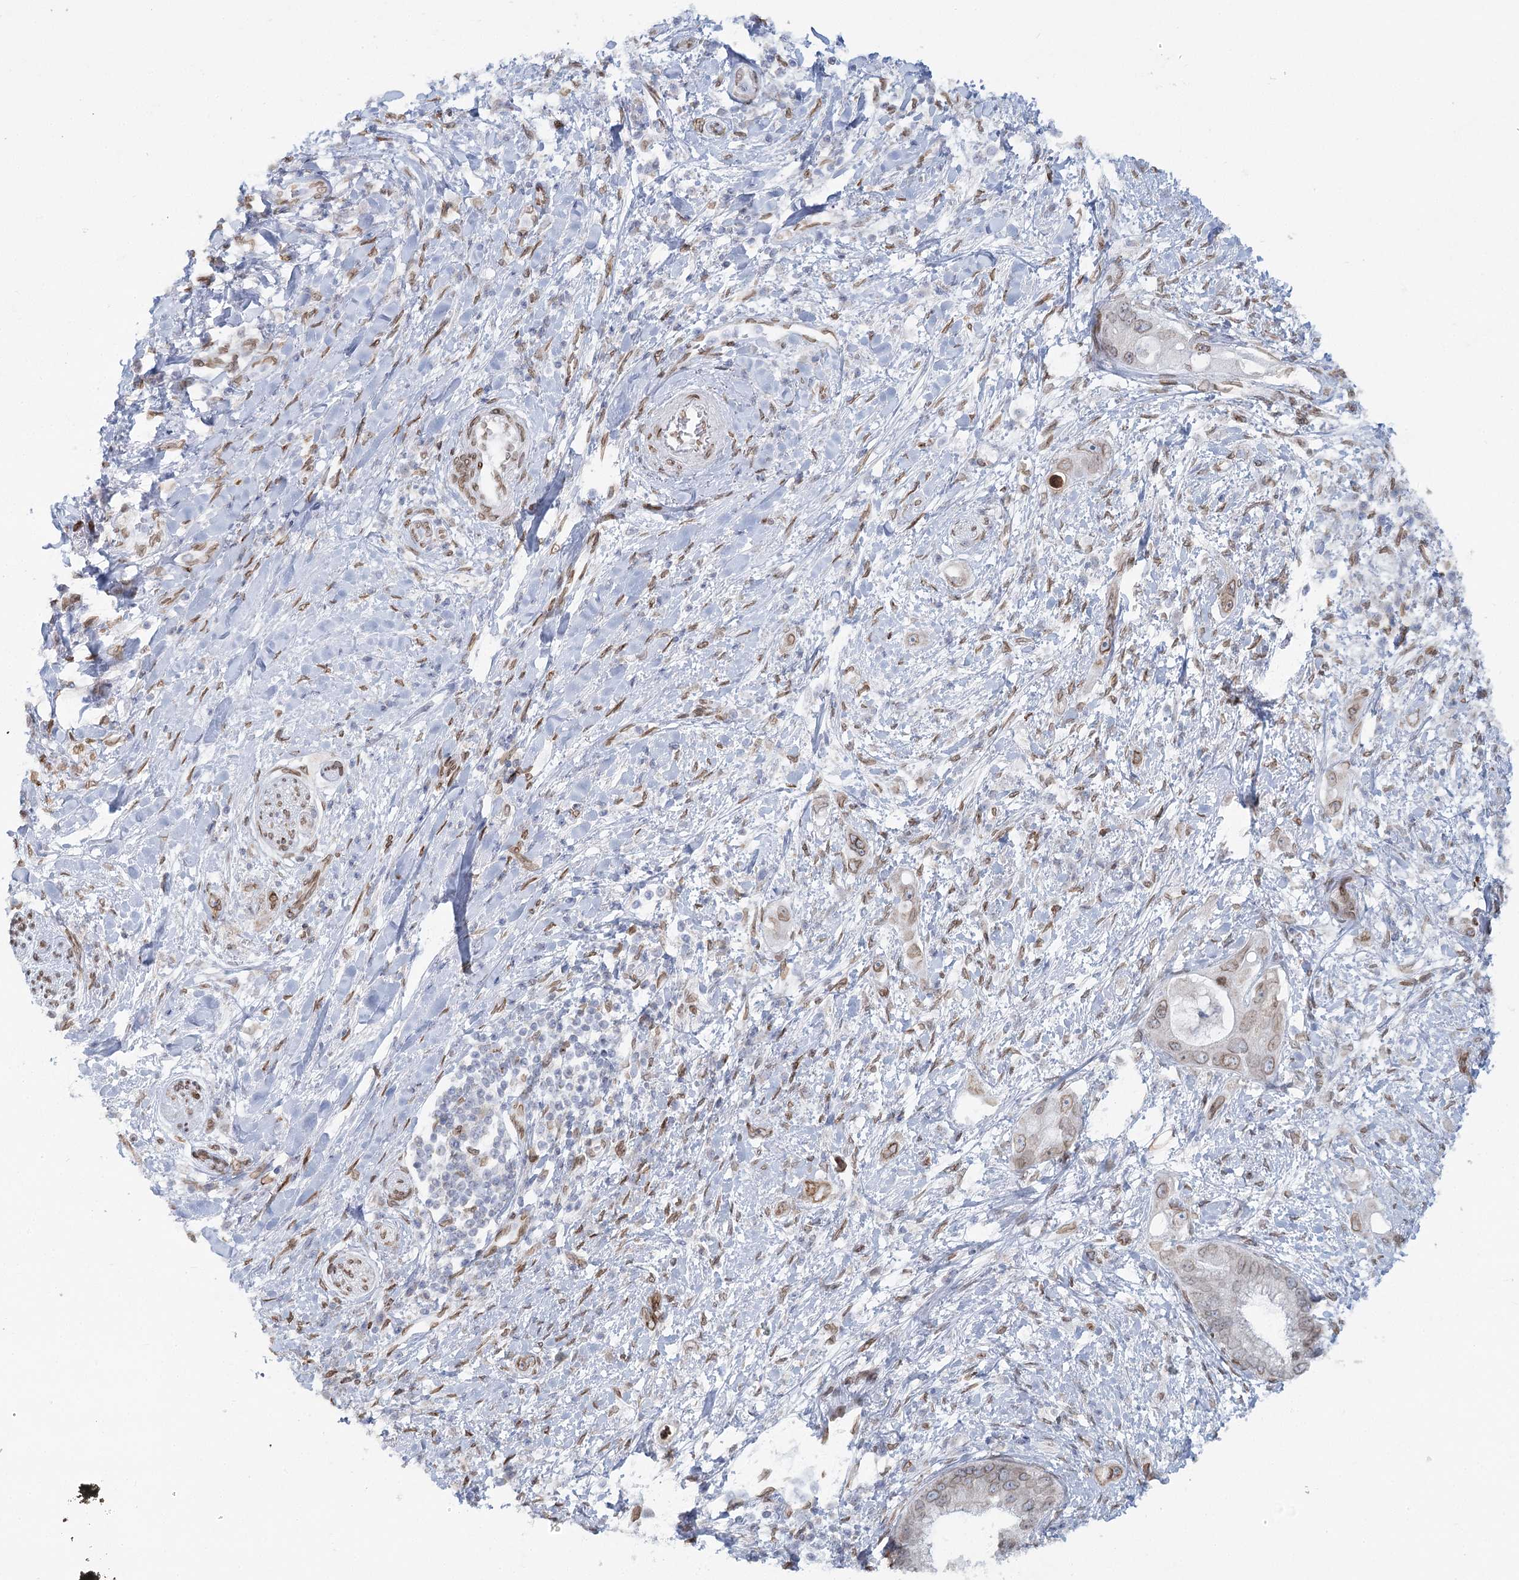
{"staining": {"intensity": "moderate", "quantity": "25%-75%", "location": "cytoplasmic/membranous,nuclear"}, "tissue": "pancreatic cancer", "cell_type": "Tumor cells", "image_type": "cancer", "snomed": [{"axis": "morphology", "description": "Inflammation, NOS"}, {"axis": "morphology", "description": "Adenocarcinoma, NOS"}, {"axis": "topography", "description": "Pancreas"}], "caption": "There is medium levels of moderate cytoplasmic/membranous and nuclear staining in tumor cells of pancreatic cancer, as demonstrated by immunohistochemical staining (brown color).", "gene": "VWA5A", "patient": {"sex": "female", "age": 56}}